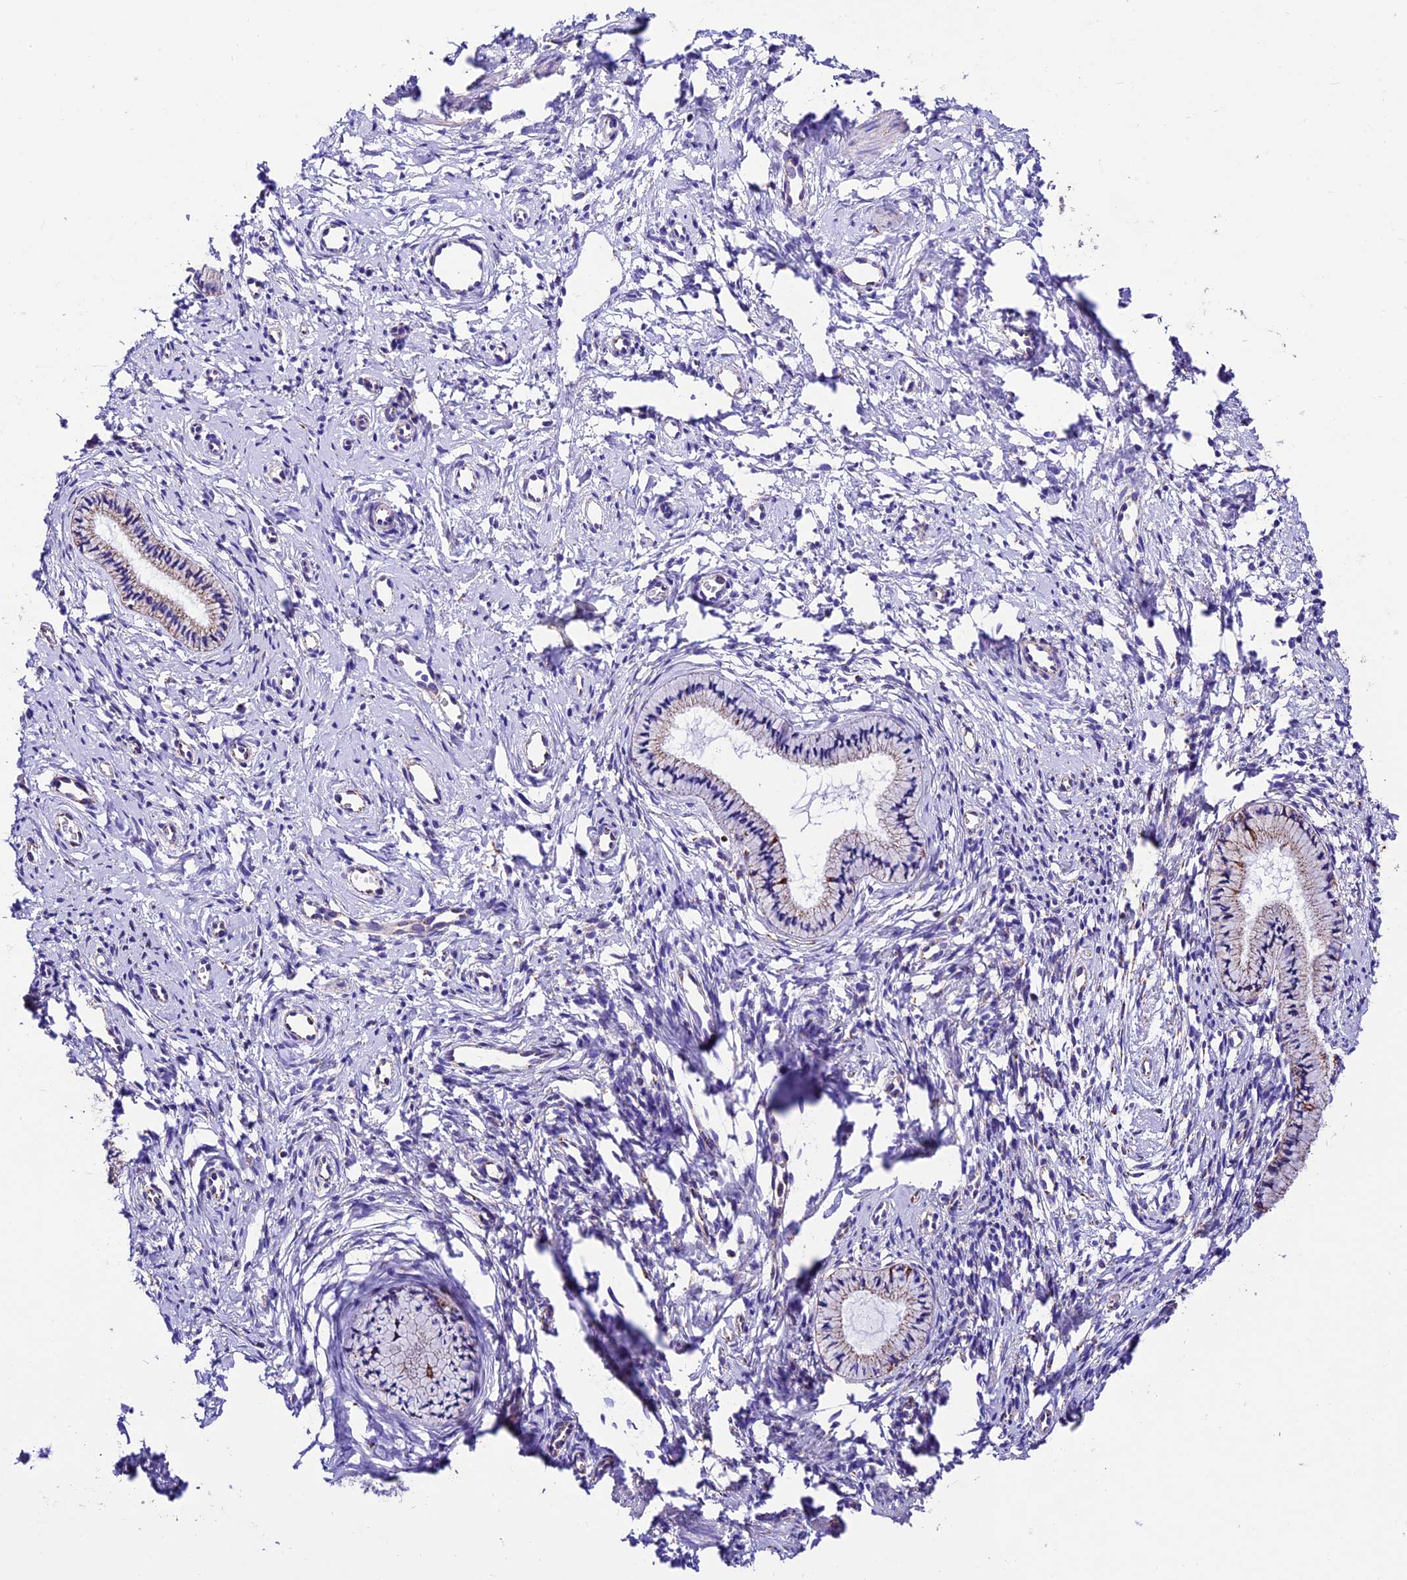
{"staining": {"intensity": "moderate", "quantity": "25%-75%", "location": "cytoplasmic/membranous"}, "tissue": "cervix", "cell_type": "Glandular cells", "image_type": "normal", "snomed": [{"axis": "morphology", "description": "Normal tissue, NOS"}, {"axis": "topography", "description": "Cervix"}], "caption": "Glandular cells demonstrate moderate cytoplasmic/membranous expression in approximately 25%-75% of cells in unremarkable cervix.", "gene": "DCAF5", "patient": {"sex": "female", "age": 57}}